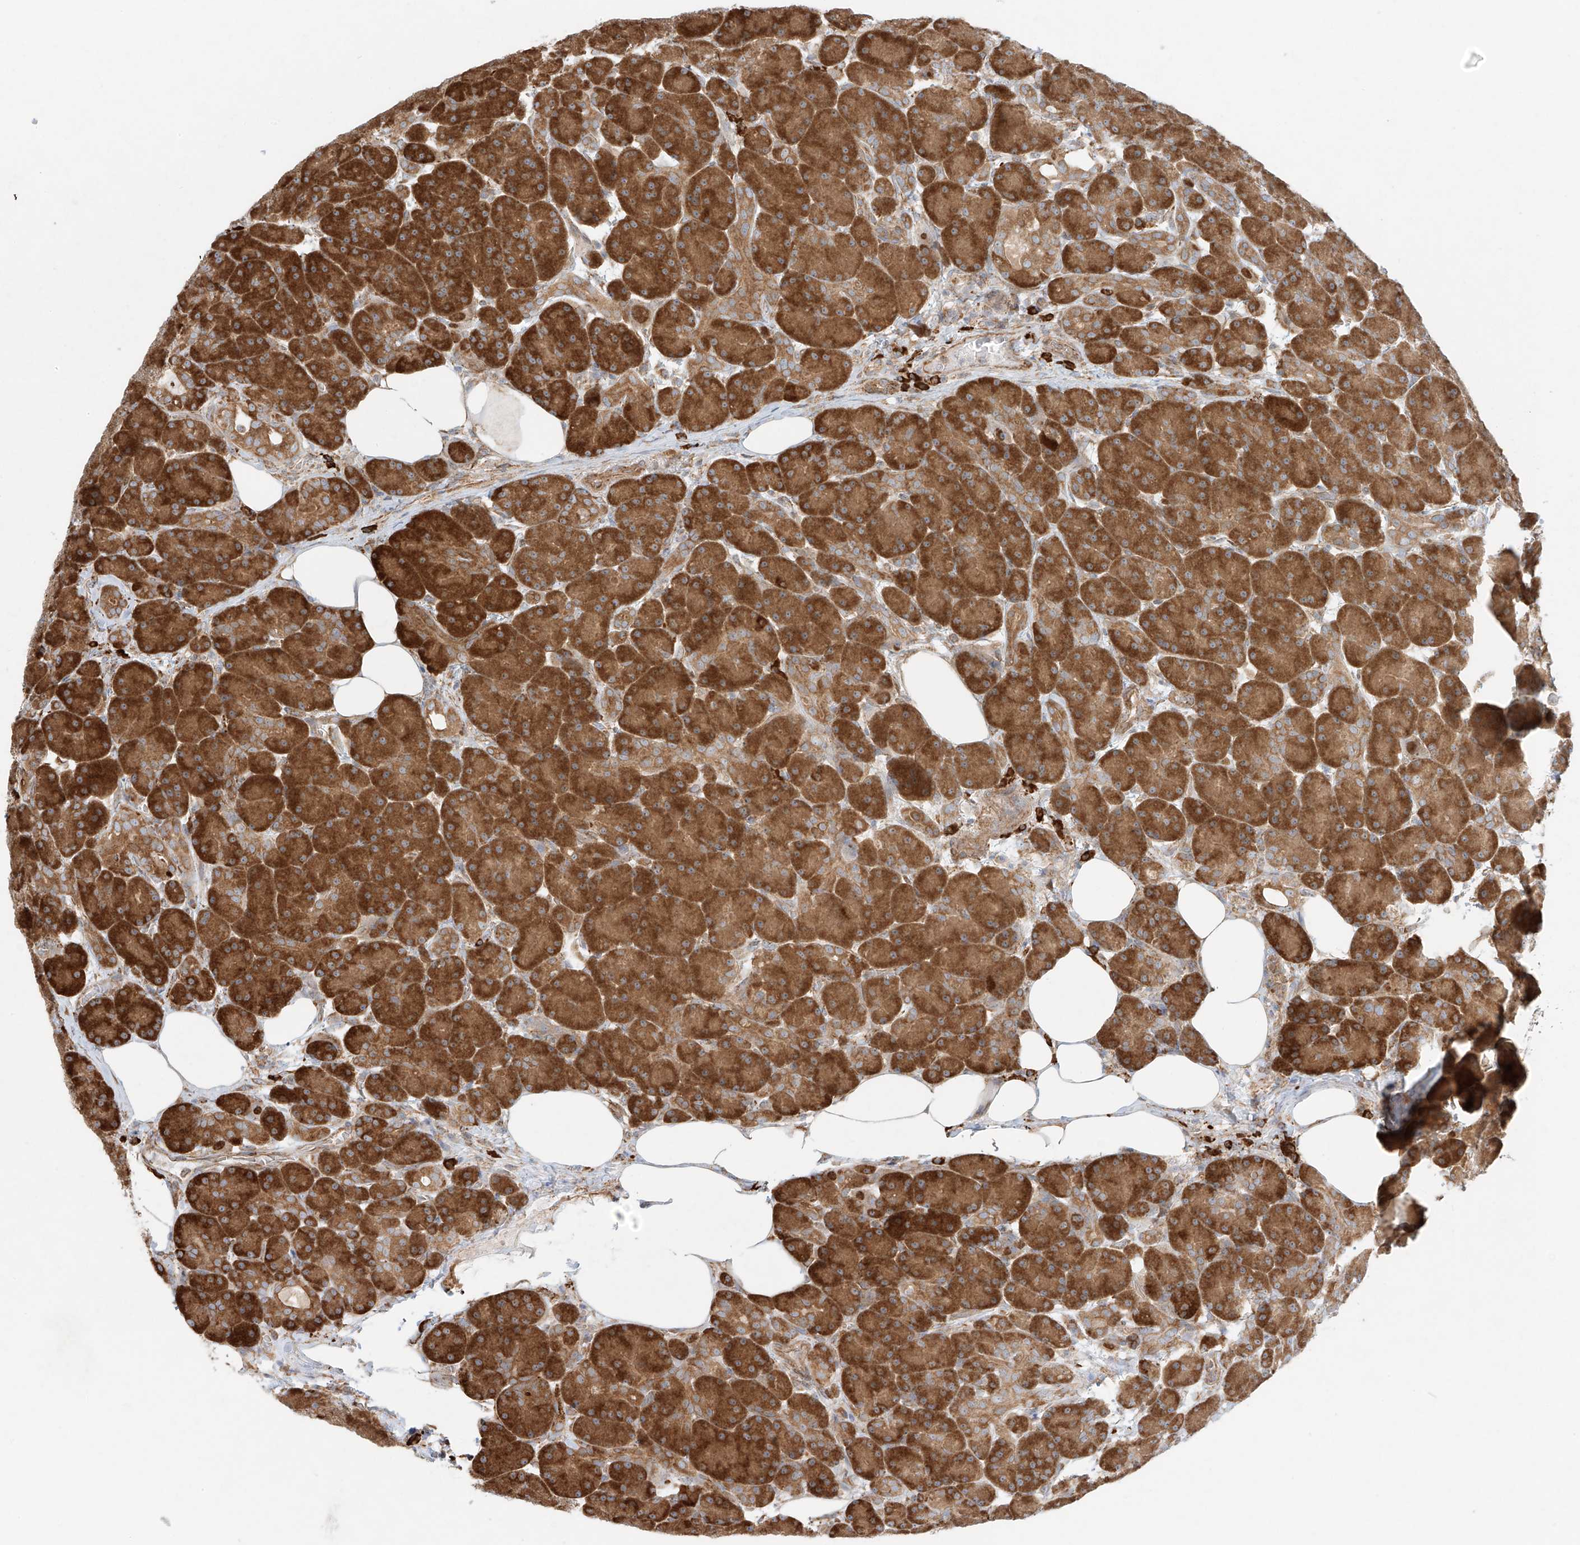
{"staining": {"intensity": "strong", "quantity": ">75%", "location": "cytoplasmic/membranous"}, "tissue": "pancreas", "cell_type": "Exocrine glandular cells", "image_type": "normal", "snomed": [{"axis": "morphology", "description": "Normal tissue, NOS"}, {"axis": "topography", "description": "Pancreas"}], "caption": "Normal pancreas demonstrates strong cytoplasmic/membranous expression in approximately >75% of exocrine glandular cells.", "gene": "EIPR1", "patient": {"sex": "male", "age": 63}}